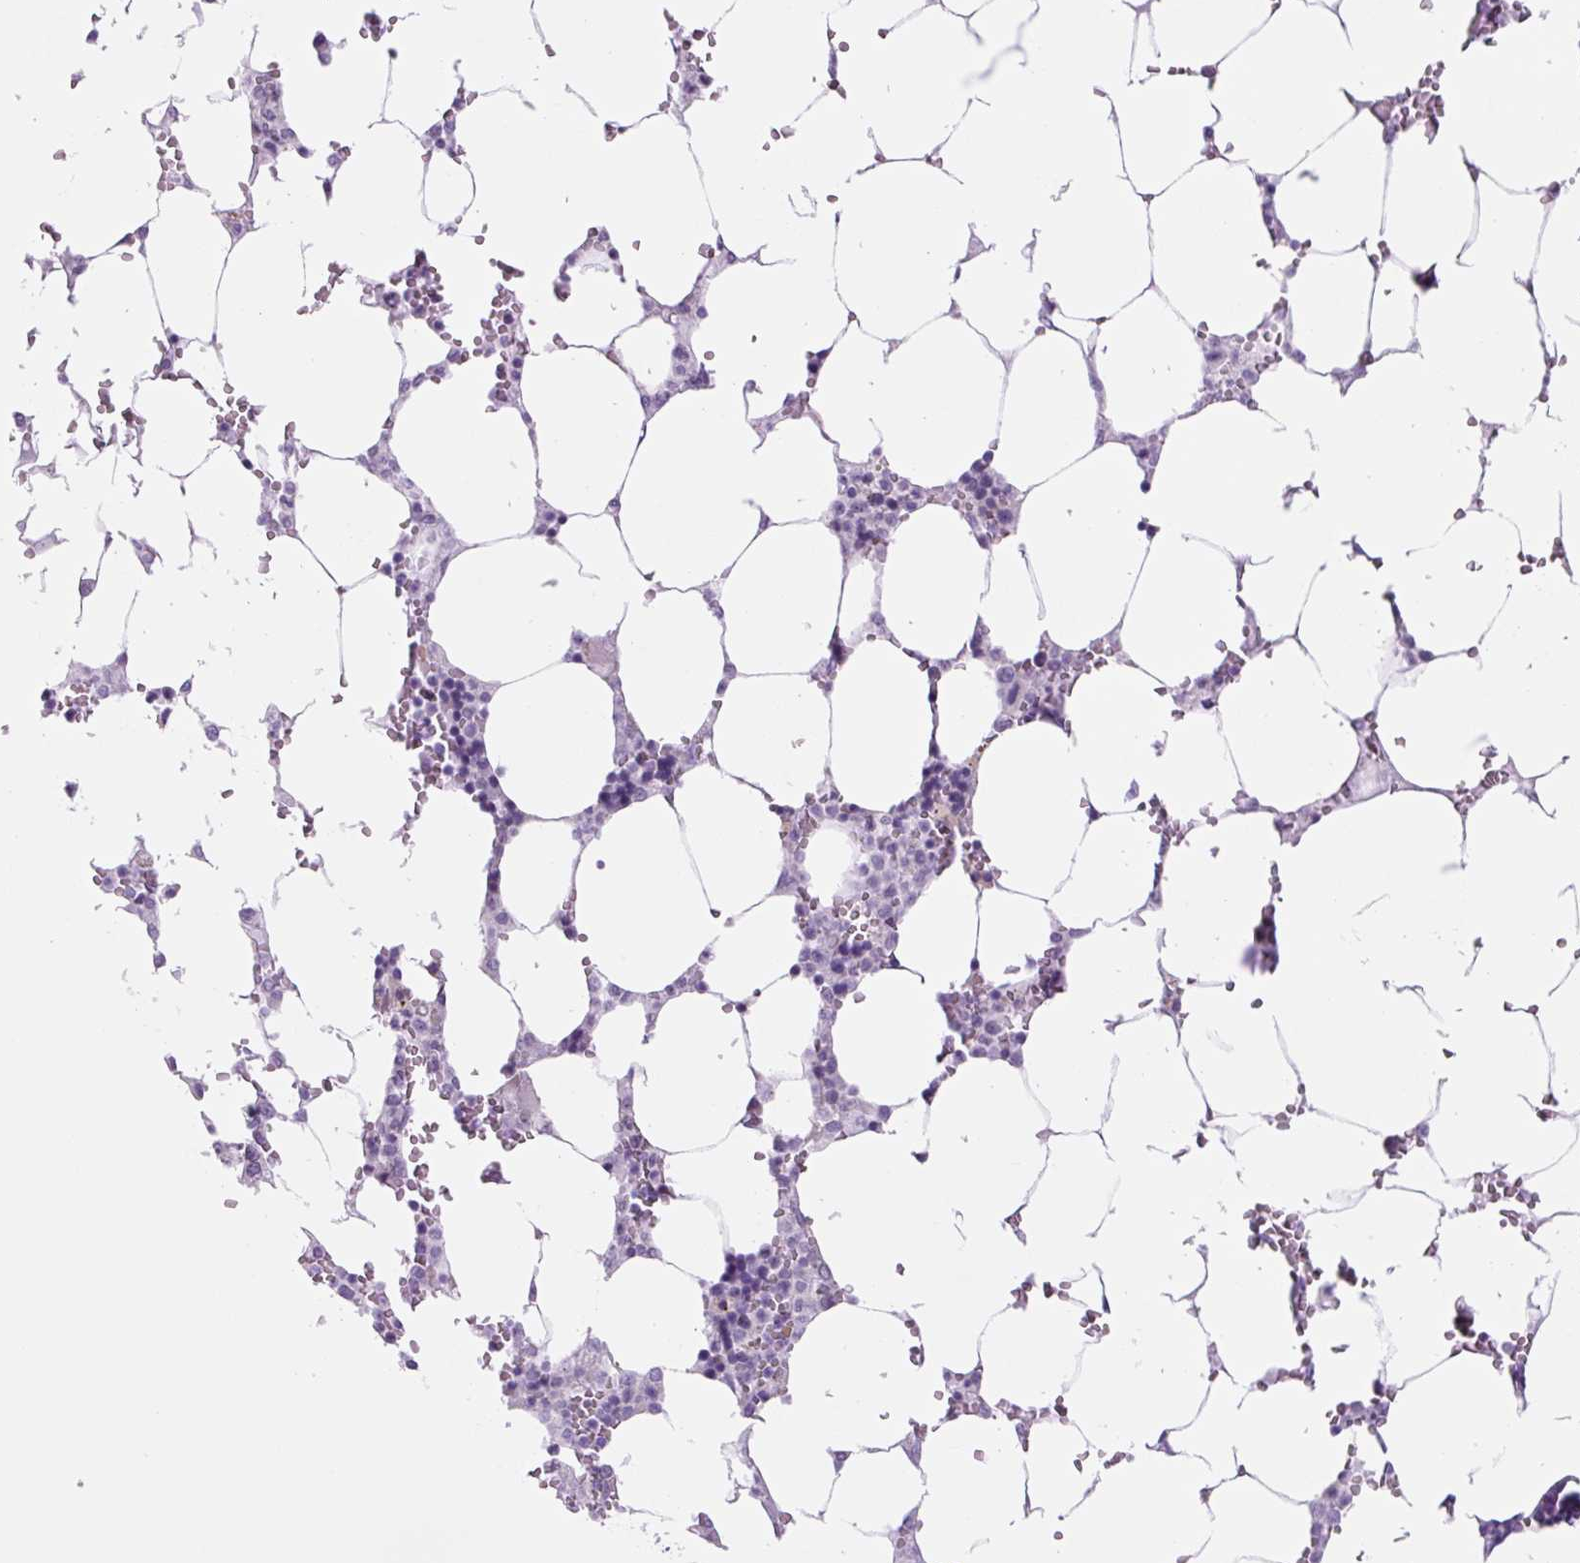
{"staining": {"intensity": "negative", "quantity": "none", "location": "none"}, "tissue": "bone marrow", "cell_type": "Hematopoietic cells", "image_type": "normal", "snomed": [{"axis": "morphology", "description": "Normal tissue, NOS"}, {"axis": "topography", "description": "Bone marrow"}], "caption": "Immunohistochemical staining of normal bone marrow displays no significant staining in hematopoietic cells.", "gene": "RRS1", "patient": {"sex": "male", "age": 64}}